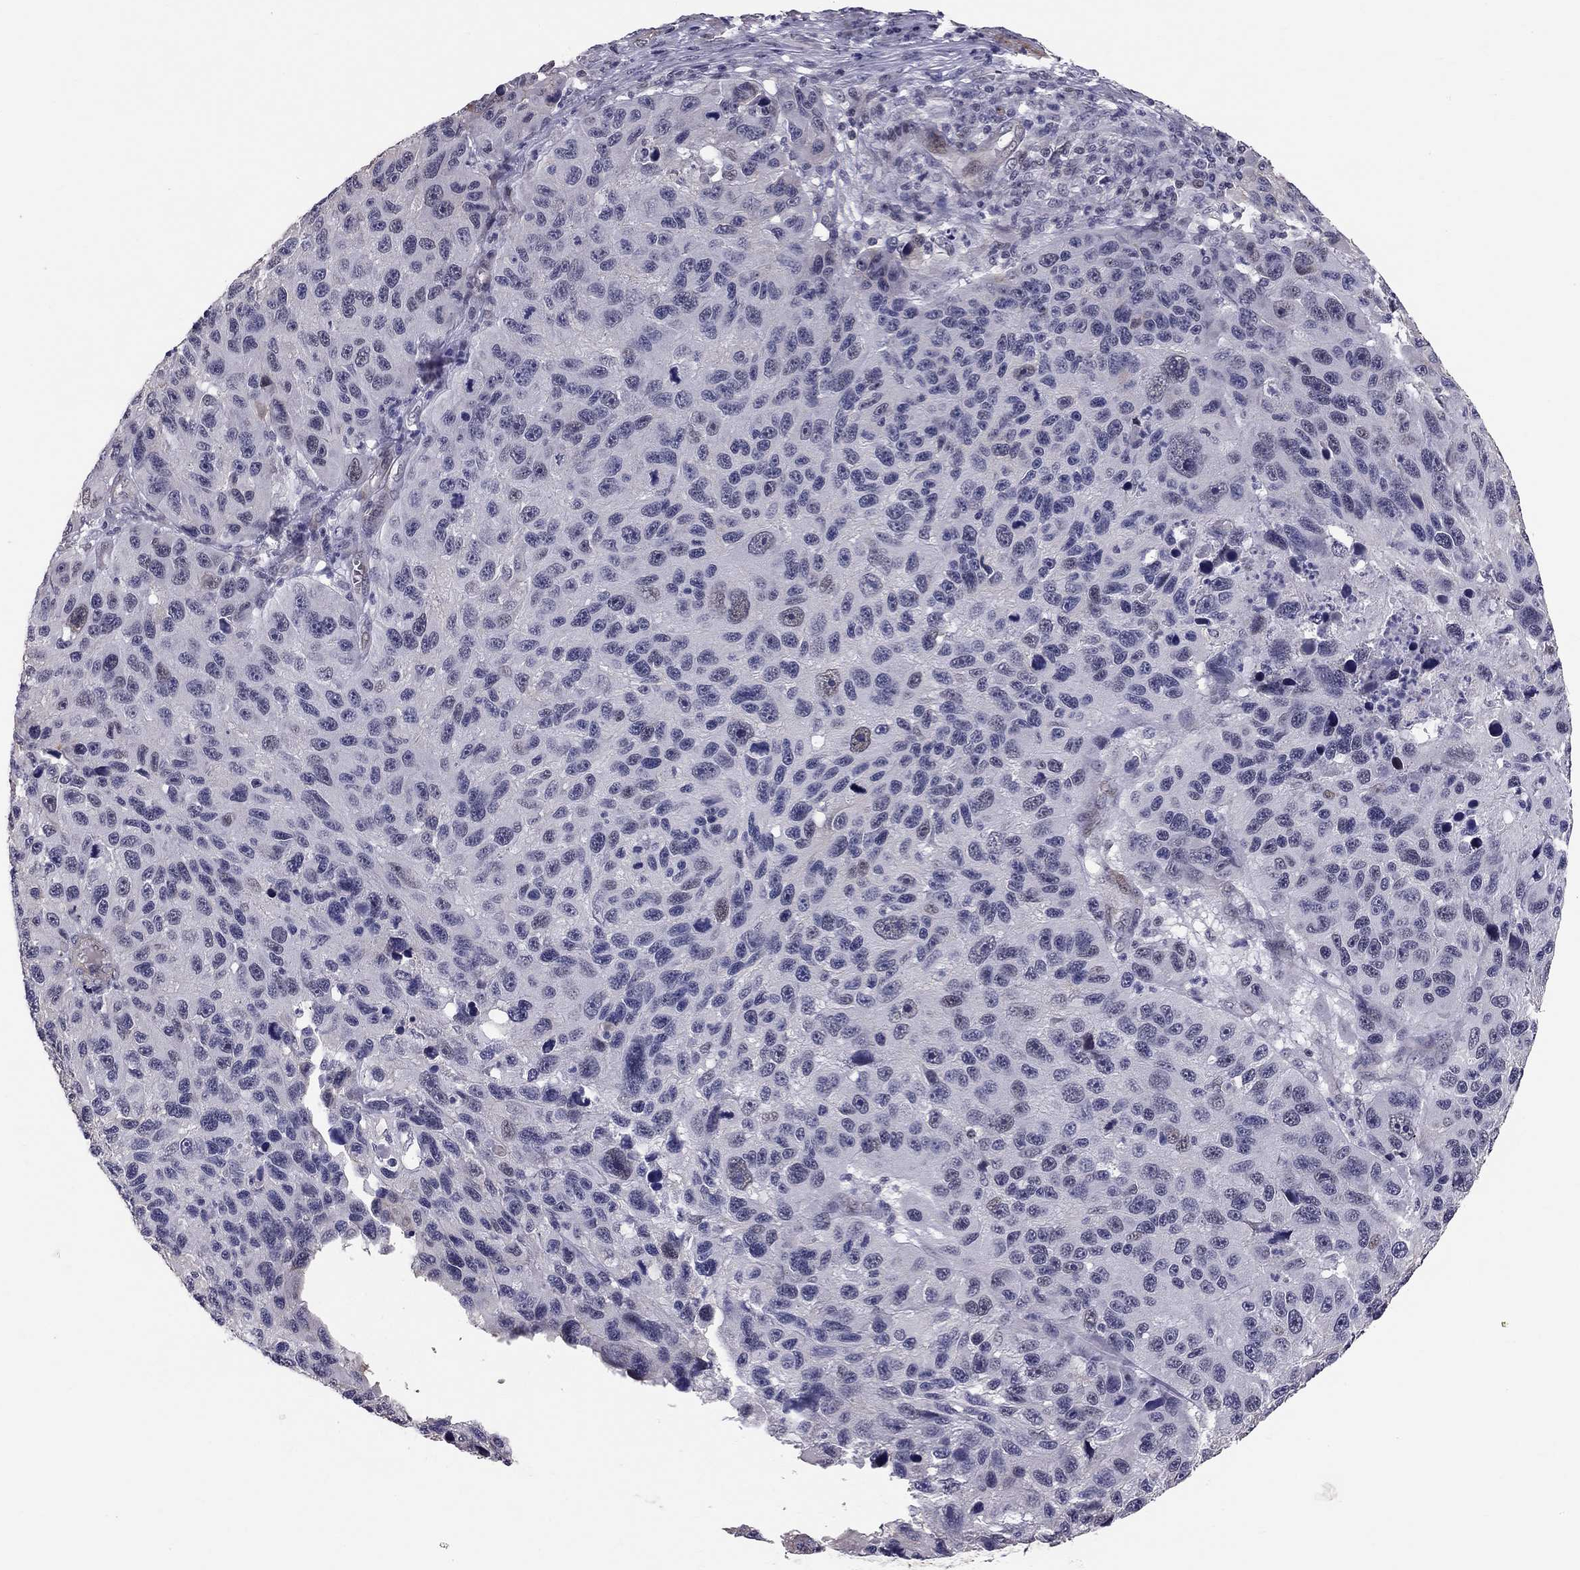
{"staining": {"intensity": "negative", "quantity": "none", "location": "none"}, "tissue": "melanoma", "cell_type": "Tumor cells", "image_type": "cancer", "snomed": [{"axis": "morphology", "description": "Malignant melanoma, NOS"}, {"axis": "topography", "description": "Skin"}], "caption": "A high-resolution image shows immunohistochemistry (IHC) staining of melanoma, which displays no significant expression in tumor cells.", "gene": "GJB4", "patient": {"sex": "male", "age": 53}}